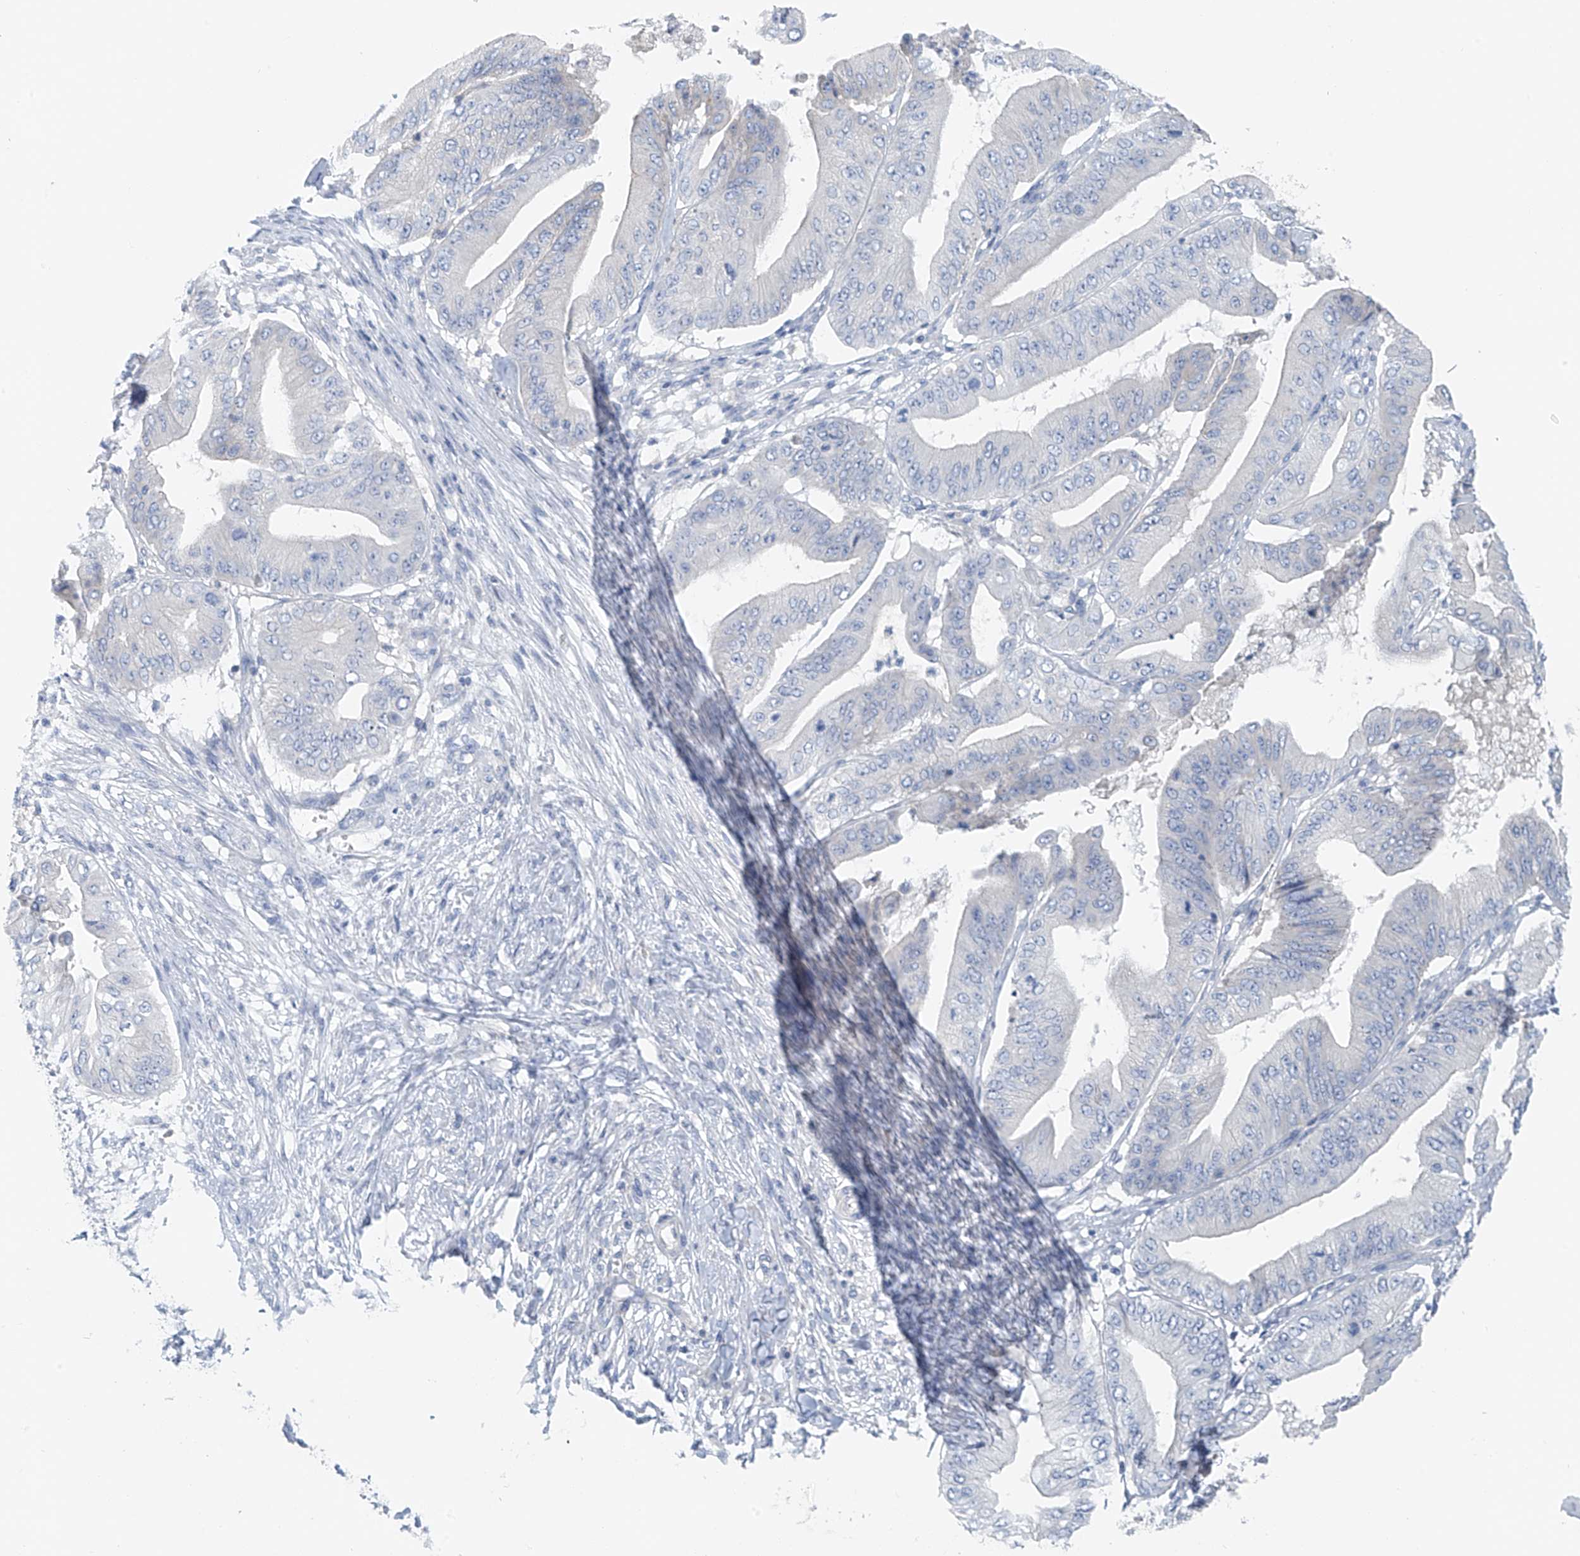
{"staining": {"intensity": "negative", "quantity": "none", "location": "none"}, "tissue": "pancreatic cancer", "cell_type": "Tumor cells", "image_type": "cancer", "snomed": [{"axis": "morphology", "description": "Adenocarcinoma, NOS"}, {"axis": "topography", "description": "Pancreas"}], "caption": "Micrograph shows no significant protein positivity in tumor cells of pancreatic cancer.", "gene": "POMGNT2", "patient": {"sex": "female", "age": 77}}